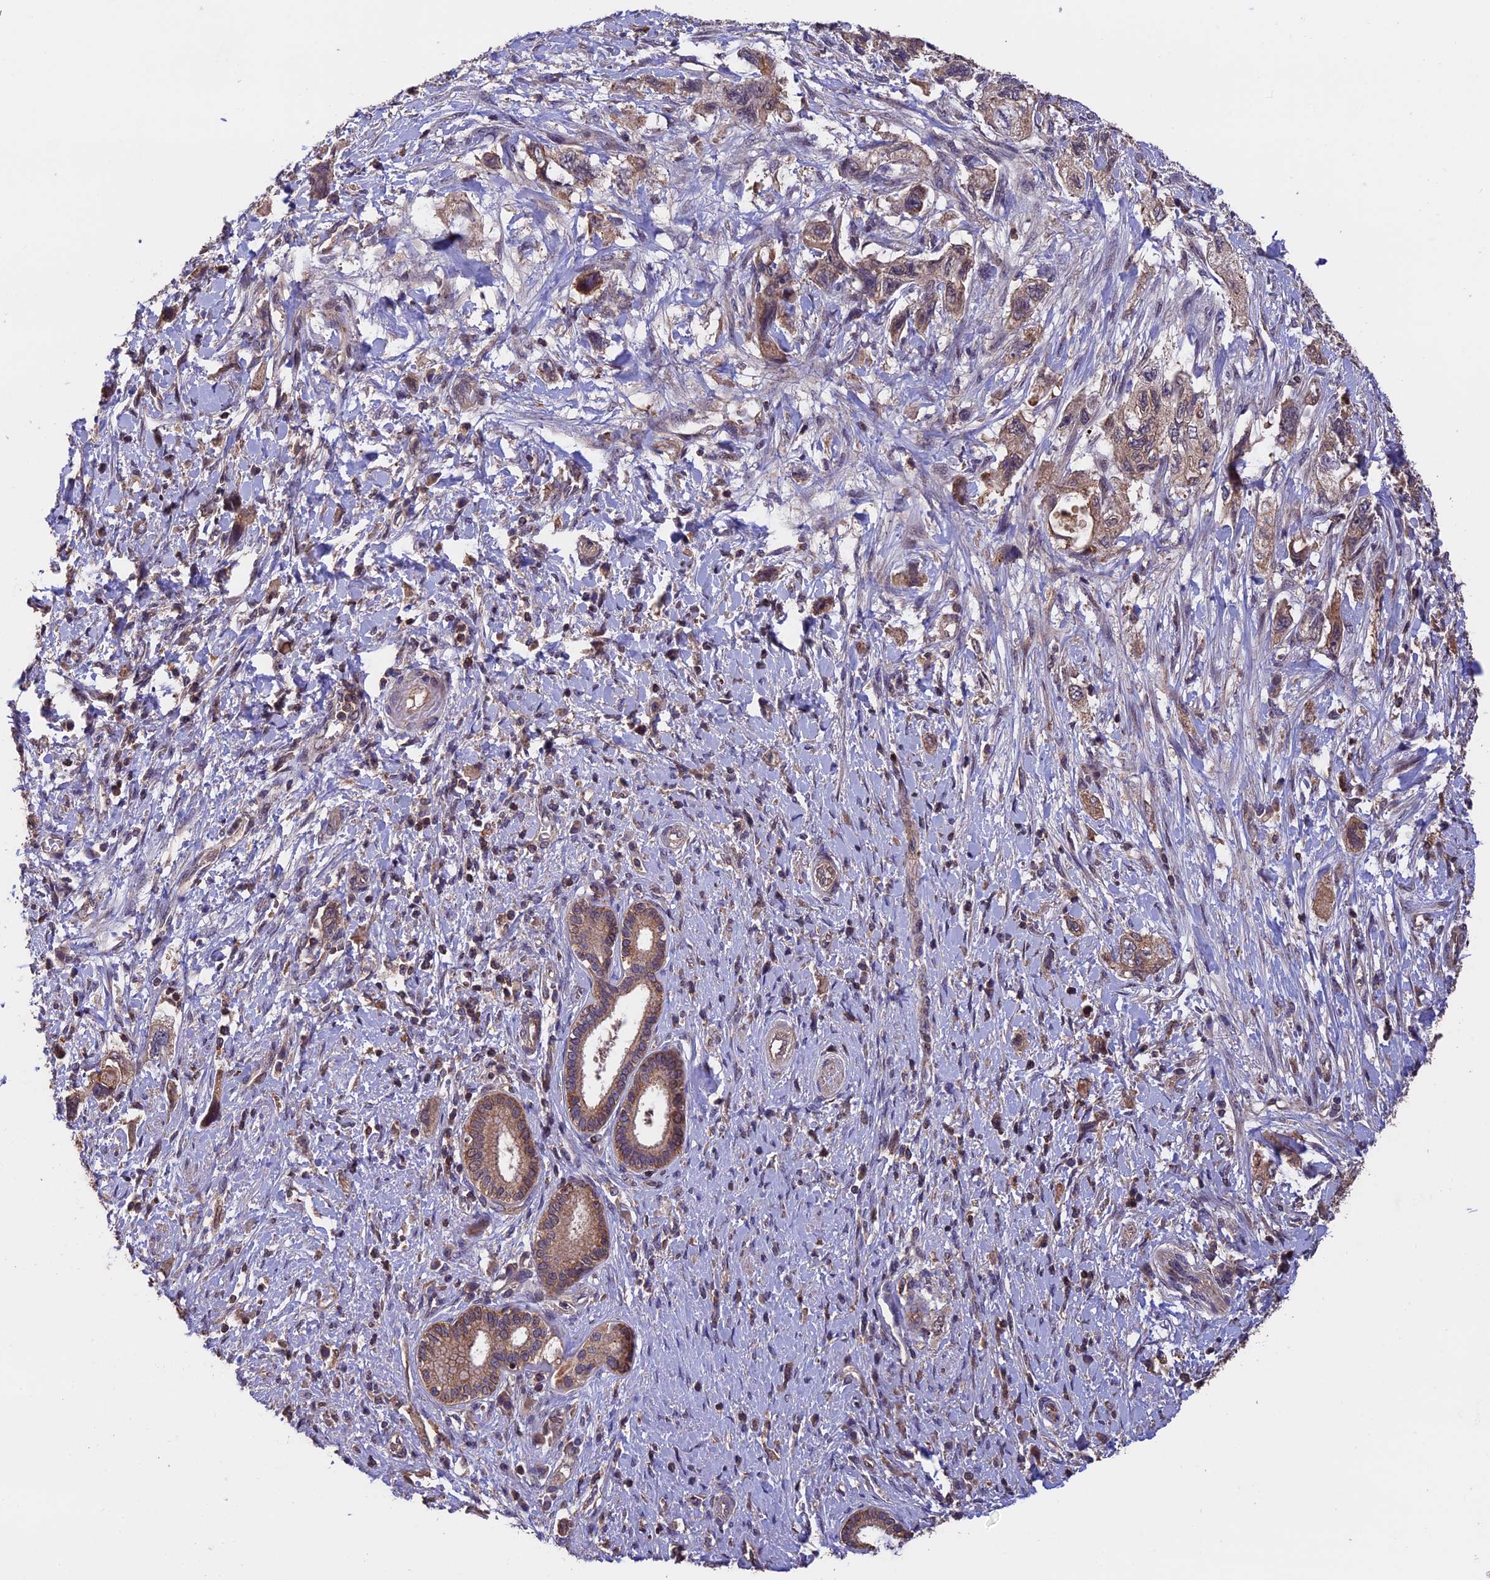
{"staining": {"intensity": "weak", "quantity": ">75%", "location": "cytoplasmic/membranous"}, "tissue": "pancreatic cancer", "cell_type": "Tumor cells", "image_type": "cancer", "snomed": [{"axis": "morphology", "description": "Adenocarcinoma, NOS"}, {"axis": "topography", "description": "Pancreas"}], "caption": "Brown immunohistochemical staining in pancreatic cancer (adenocarcinoma) reveals weak cytoplasmic/membranous staining in about >75% of tumor cells. Using DAB (3,3'-diaminobenzidine) (brown) and hematoxylin (blue) stains, captured at high magnification using brightfield microscopy.", "gene": "PKD2L2", "patient": {"sex": "female", "age": 73}}